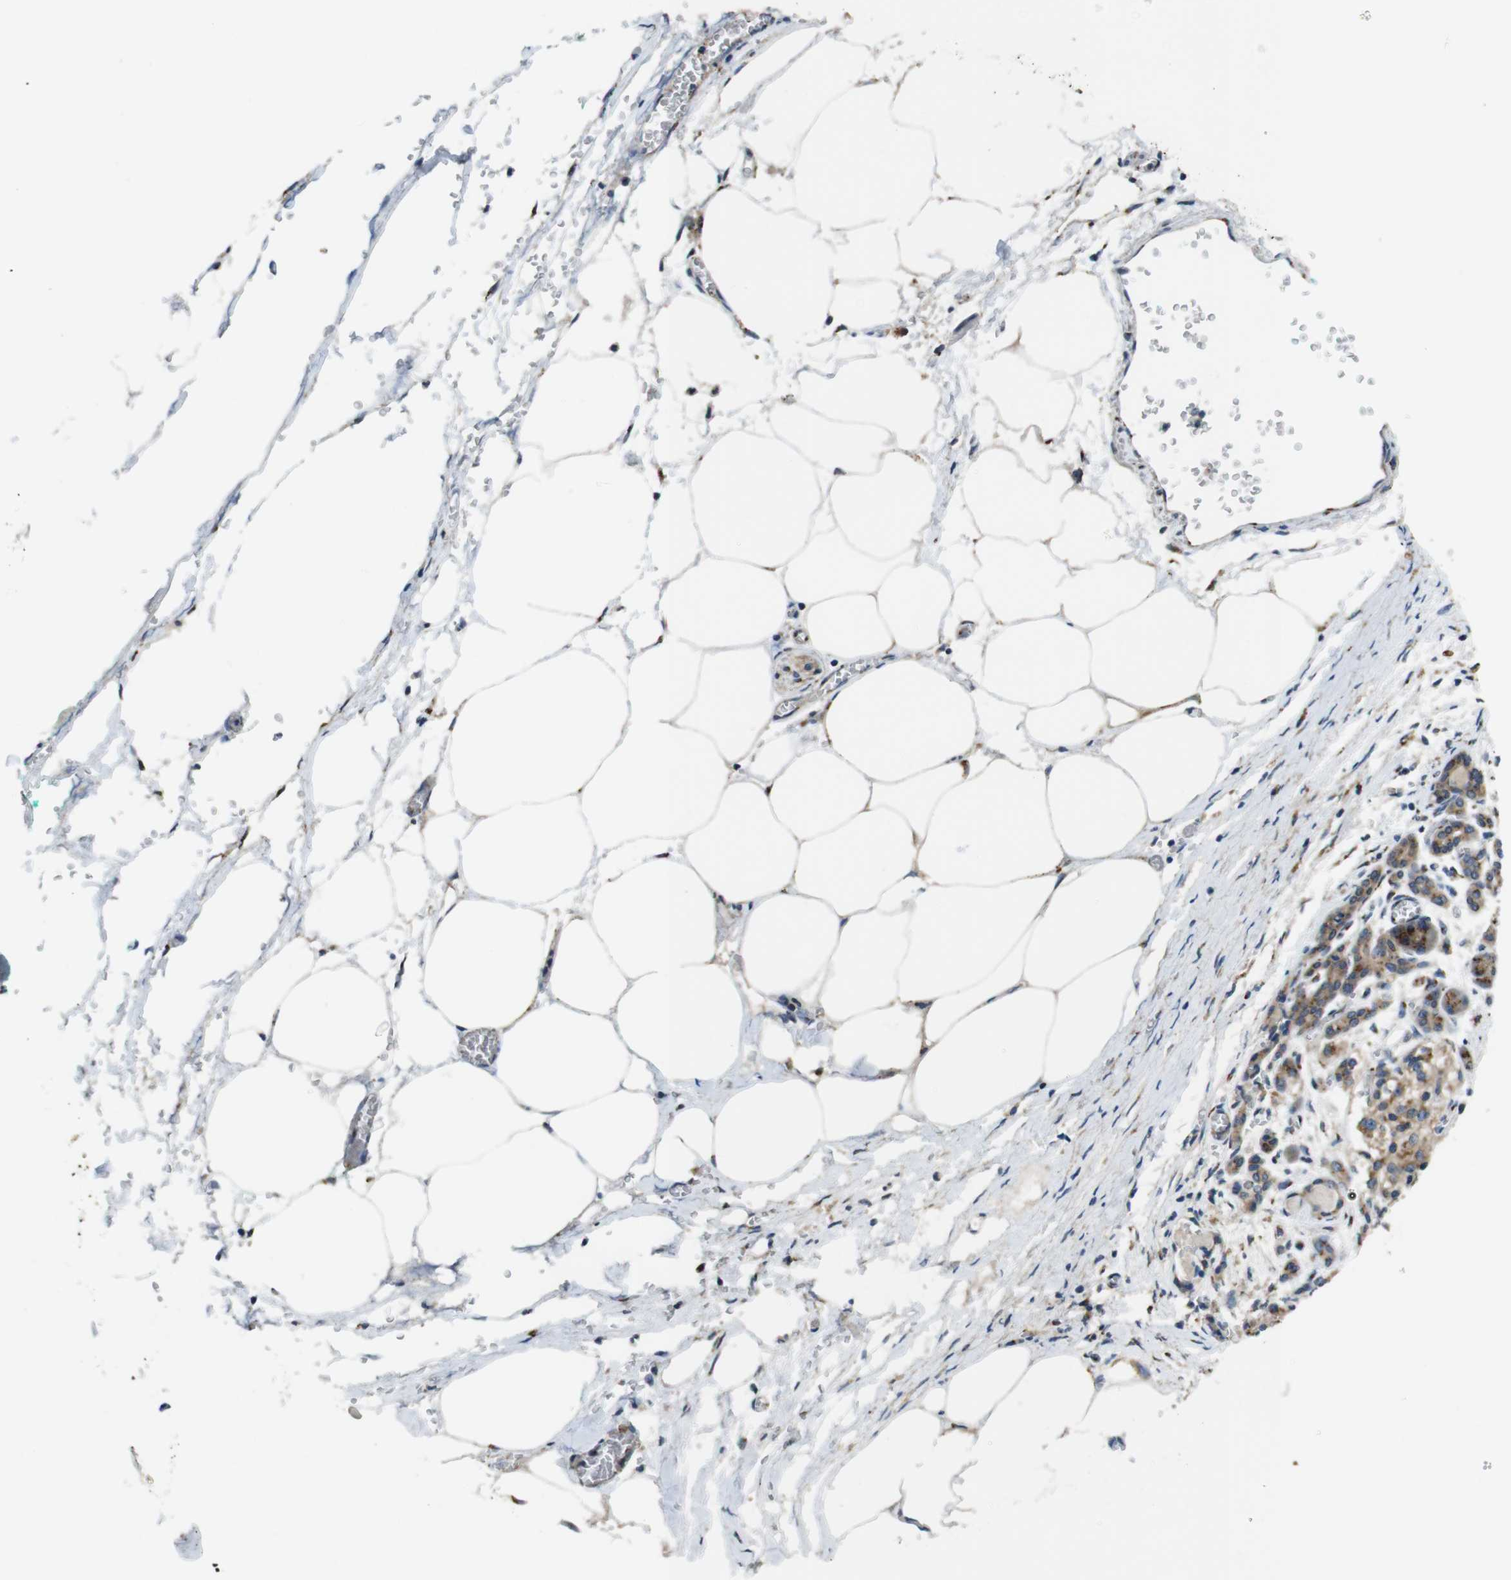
{"staining": {"intensity": "moderate", "quantity": ">75%", "location": "cytoplasmic/membranous"}, "tissue": "pancreatic cancer", "cell_type": "Tumor cells", "image_type": "cancer", "snomed": [{"axis": "morphology", "description": "Adenocarcinoma, NOS"}, {"axis": "topography", "description": "Pancreas"}], "caption": "Adenocarcinoma (pancreatic) stained with a brown dye demonstrates moderate cytoplasmic/membranous positive positivity in about >75% of tumor cells.", "gene": "RAB6A", "patient": {"sex": "female", "age": 70}}